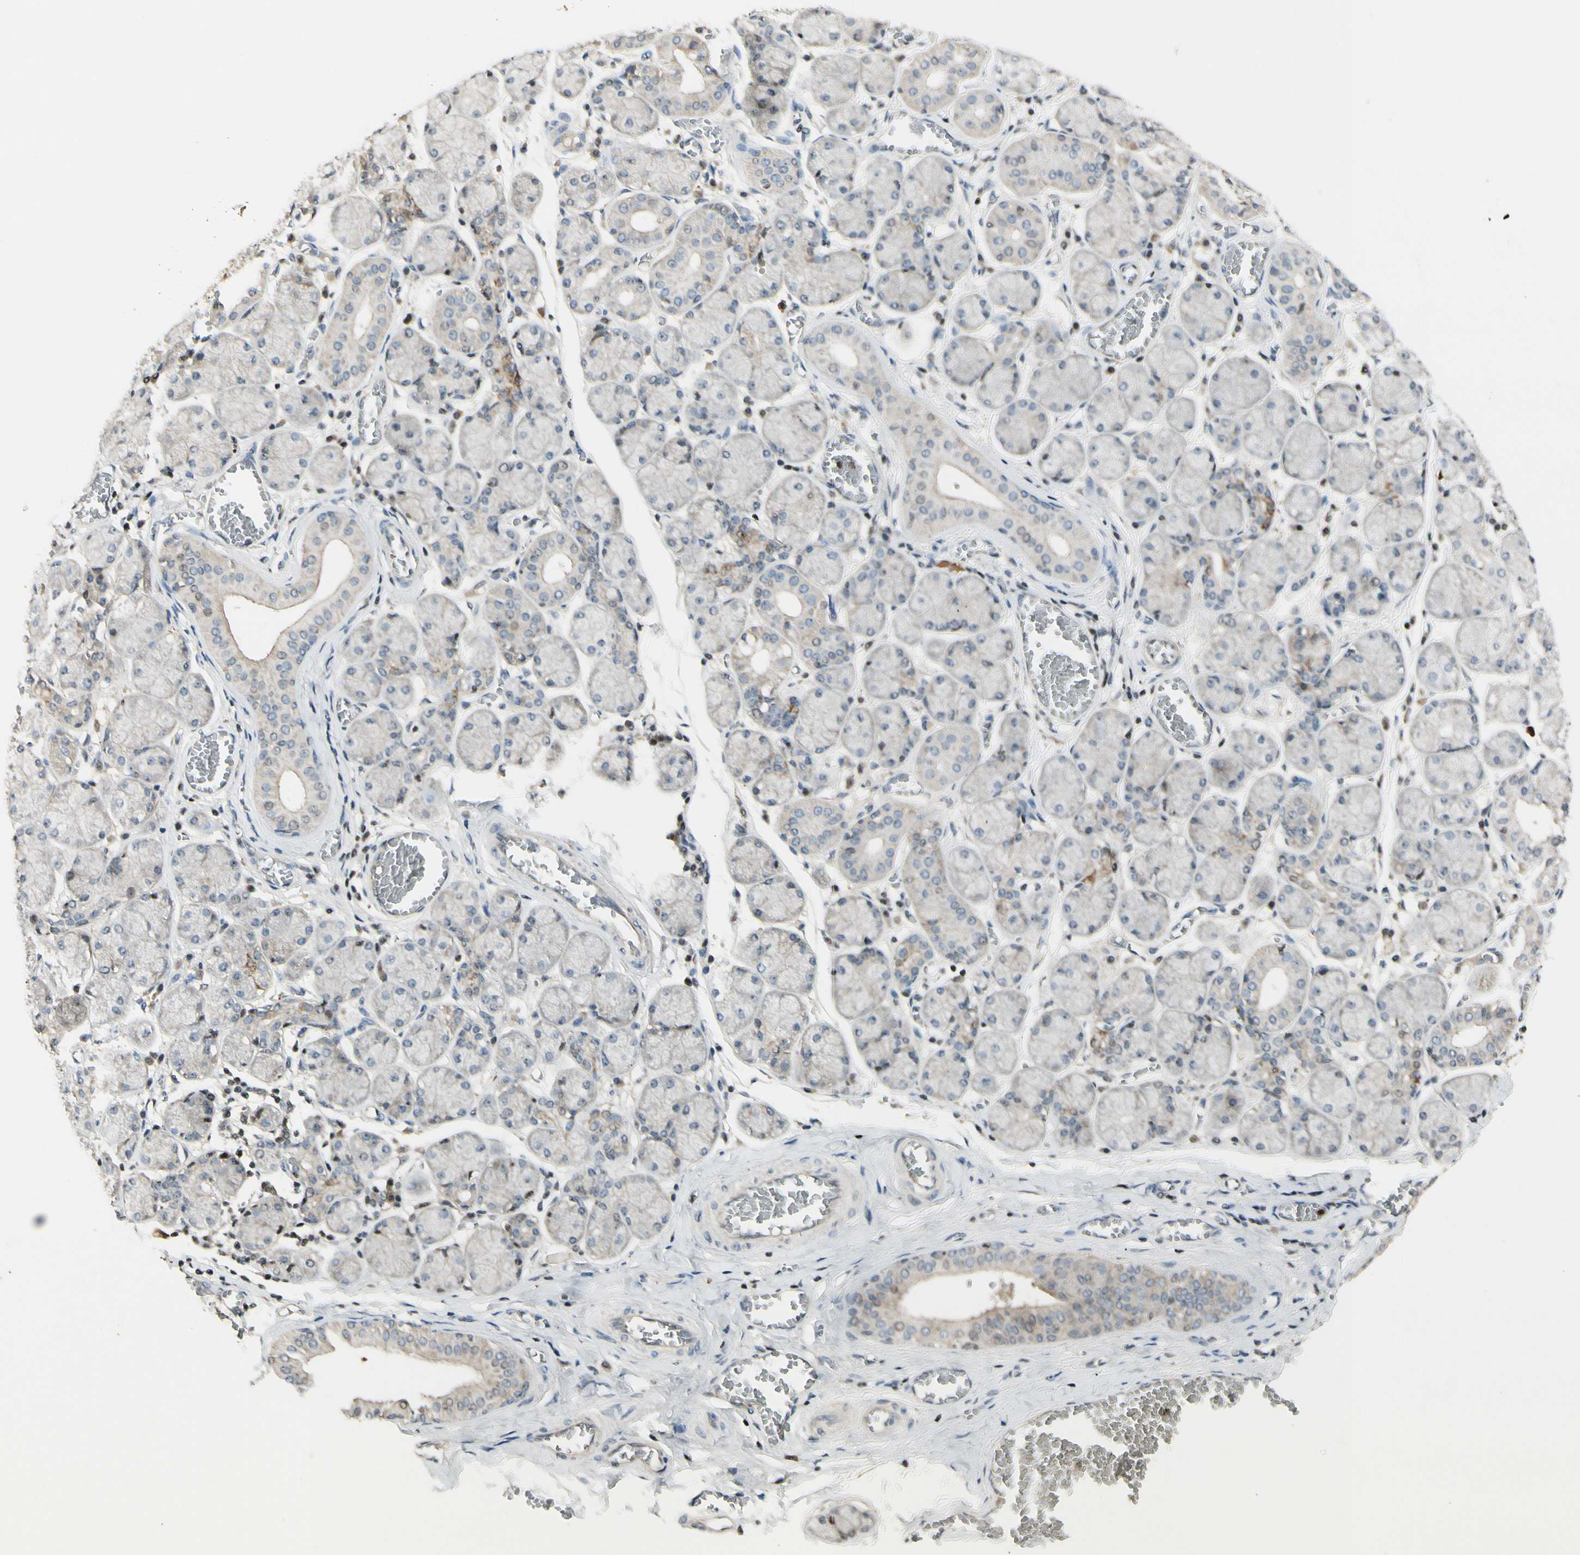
{"staining": {"intensity": "negative", "quantity": "none", "location": "none"}, "tissue": "salivary gland", "cell_type": "Glandular cells", "image_type": "normal", "snomed": [{"axis": "morphology", "description": "Normal tissue, NOS"}, {"axis": "topography", "description": "Salivary gland"}], "caption": "An immunohistochemistry (IHC) histopathology image of unremarkable salivary gland is shown. There is no staining in glandular cells of salivary gland.", "gene": "NFYA", "patient": {"sex": "female", "age": 24}}